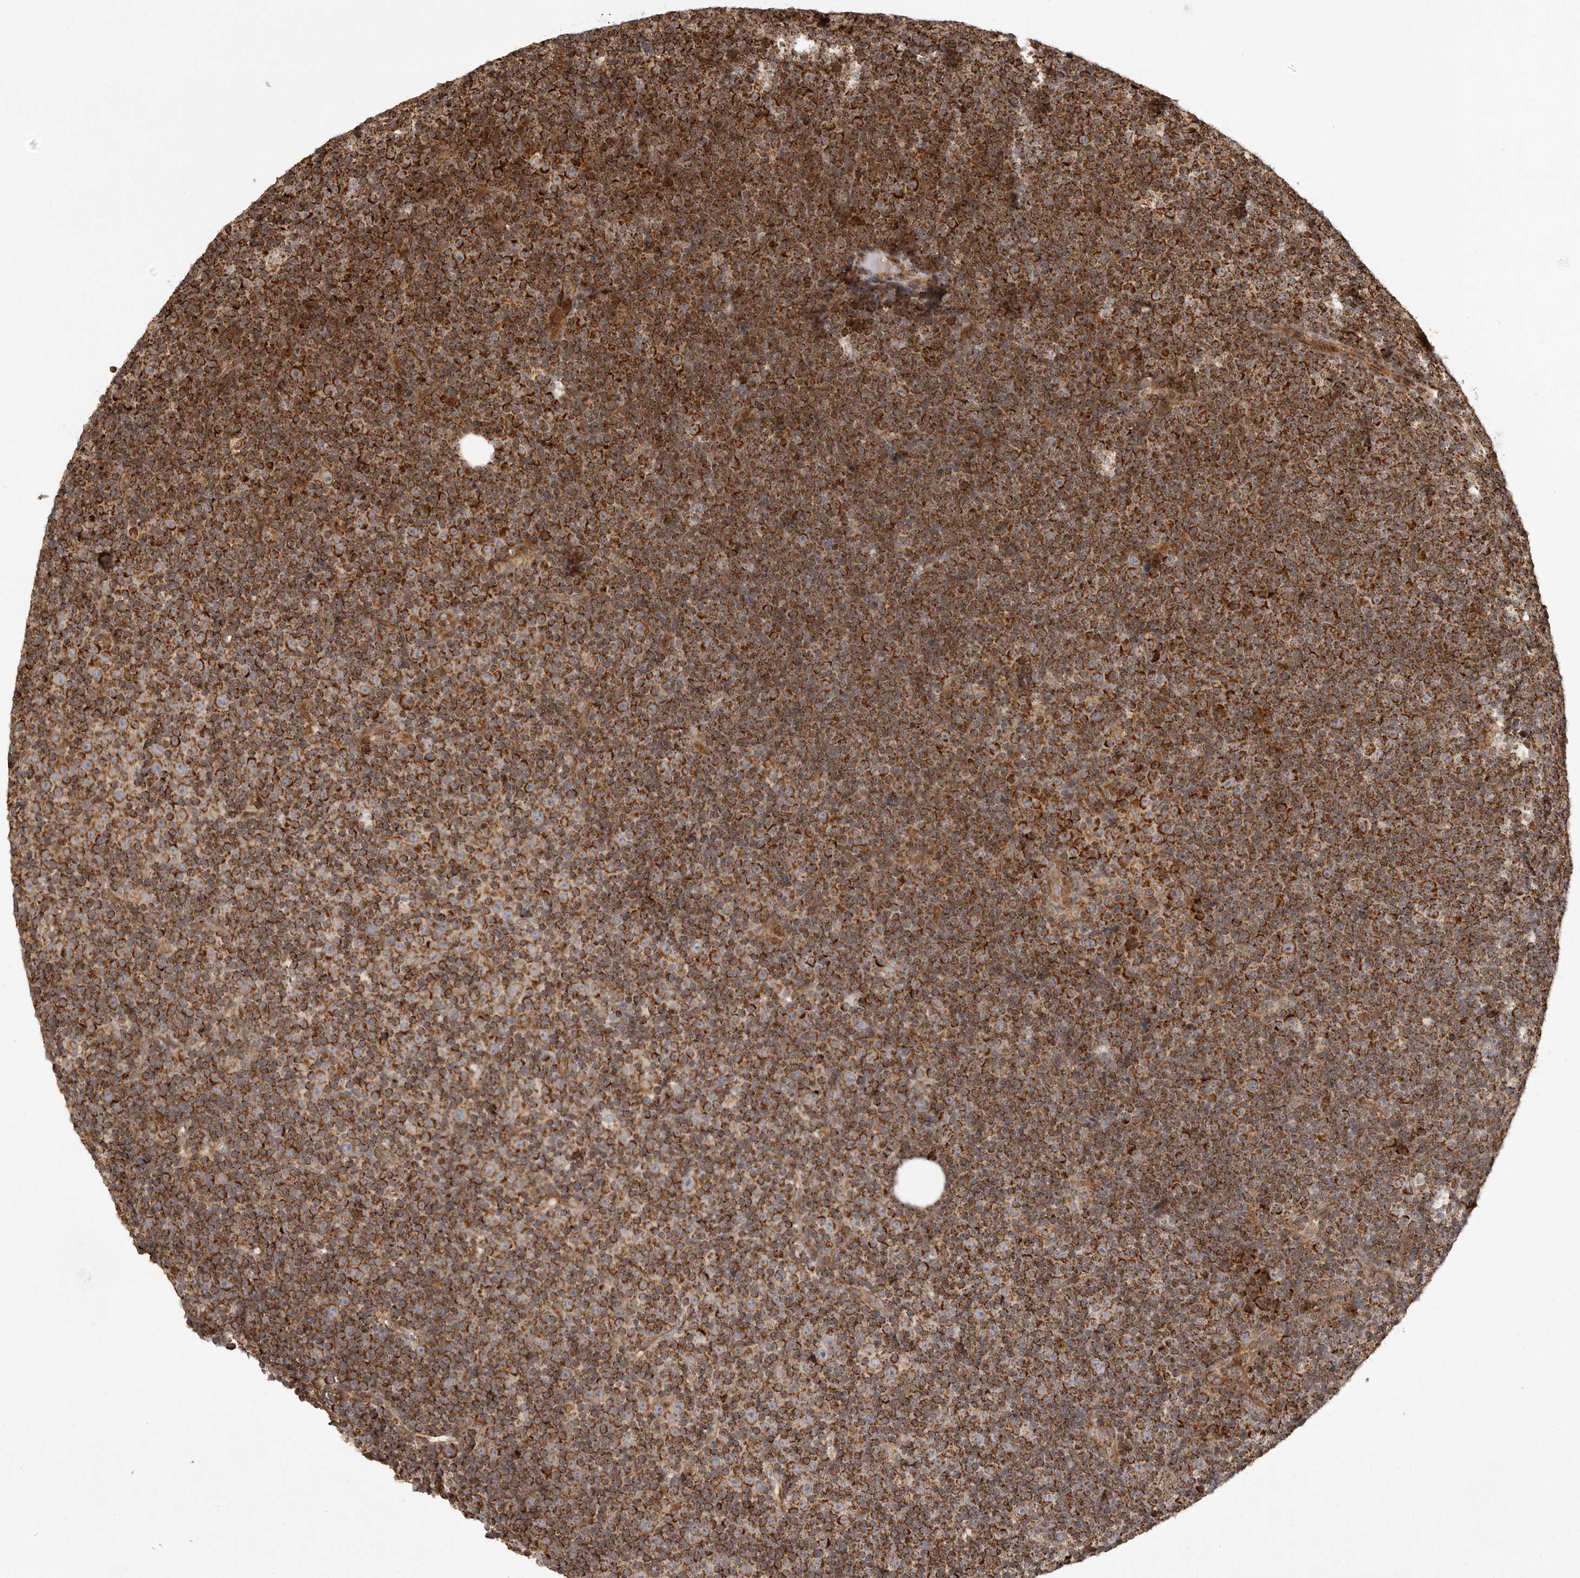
{"staining": {"intensity": "strong", "quantity": ">75%", "location": "cytoplasmic/membranous"}, "tissue": "lymphoma", "cell_type": "Tumor cells", "image_type": "cancer", "snomed": [{"axis": "morphology", "description": "Malignant lymphoma, non-Hodgkin's type, Low grade"}, {"axis": "topography", "description": "Lymph node"}], "caption": "Lymphoma stained with DAB (3,3'-diaminobenzidine) immunohistochemistry (IHC) demonstrates high levels of strong cytoplasmic/membranous staining in approximately >75% of tumor cells. (DAB (3,3'-diaminobenzidine) IHC, brown staining for protein, blue staining for nuclei).", "gene": "NARS2", "patient": {"sex": "female", "age": 67}}